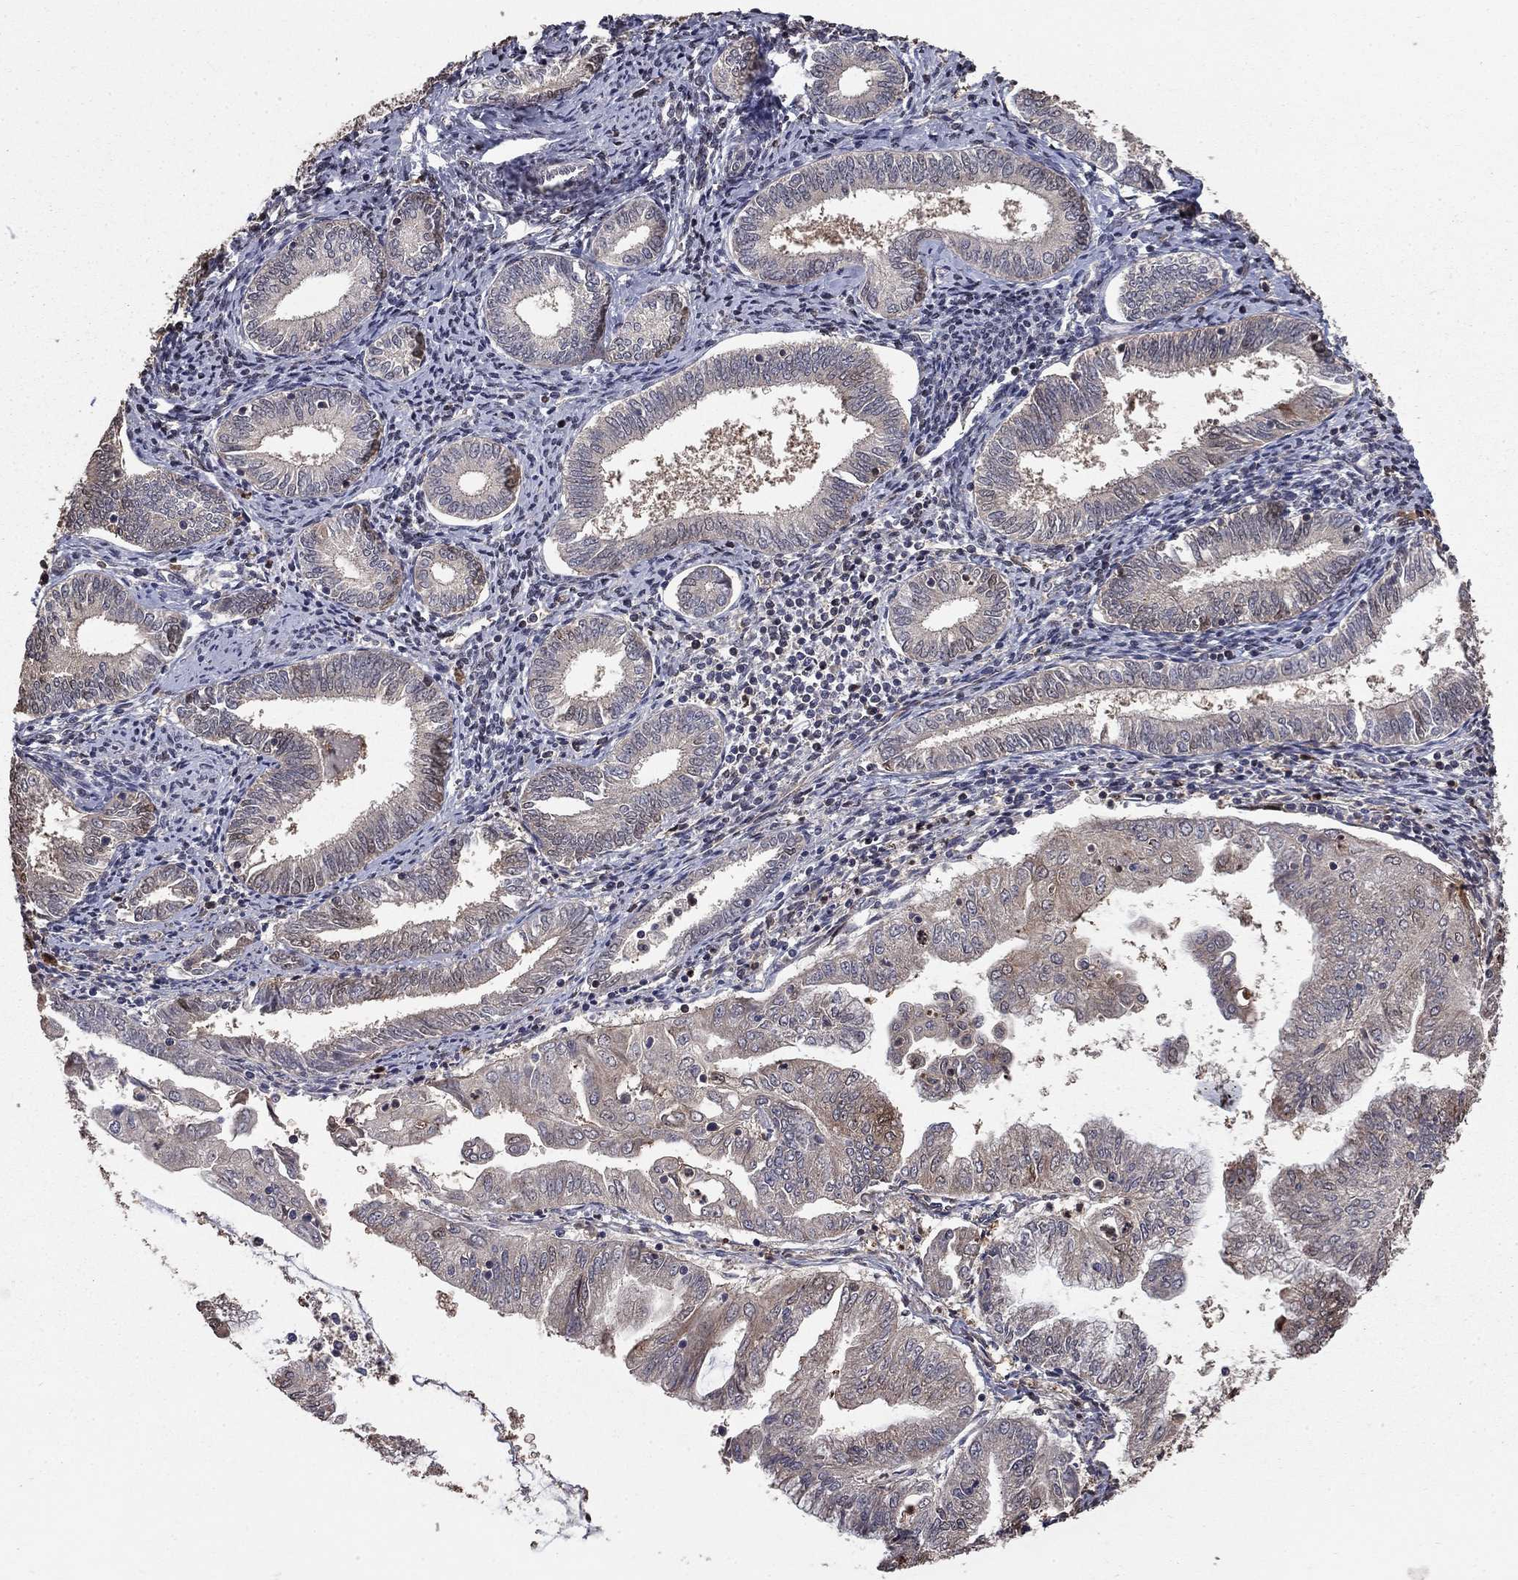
{"staining": {"intensity": "negative", "quantity": "none", "location": "none"}, "tissue": "endometrial cancer", "cell_type": "Tumor cells", "image_type": "cancer", "snomed": [{"axis": "morphology", "description": "Adenocarcinoma, NOS"}, {"axis": "topography", "description": "Endometrium"}], "caption": "The image demonstrates no significant staining in tumor cells of endometrial cancer.", "gene": "GYG1", "patient": {"sex": "female", "age": 56}}